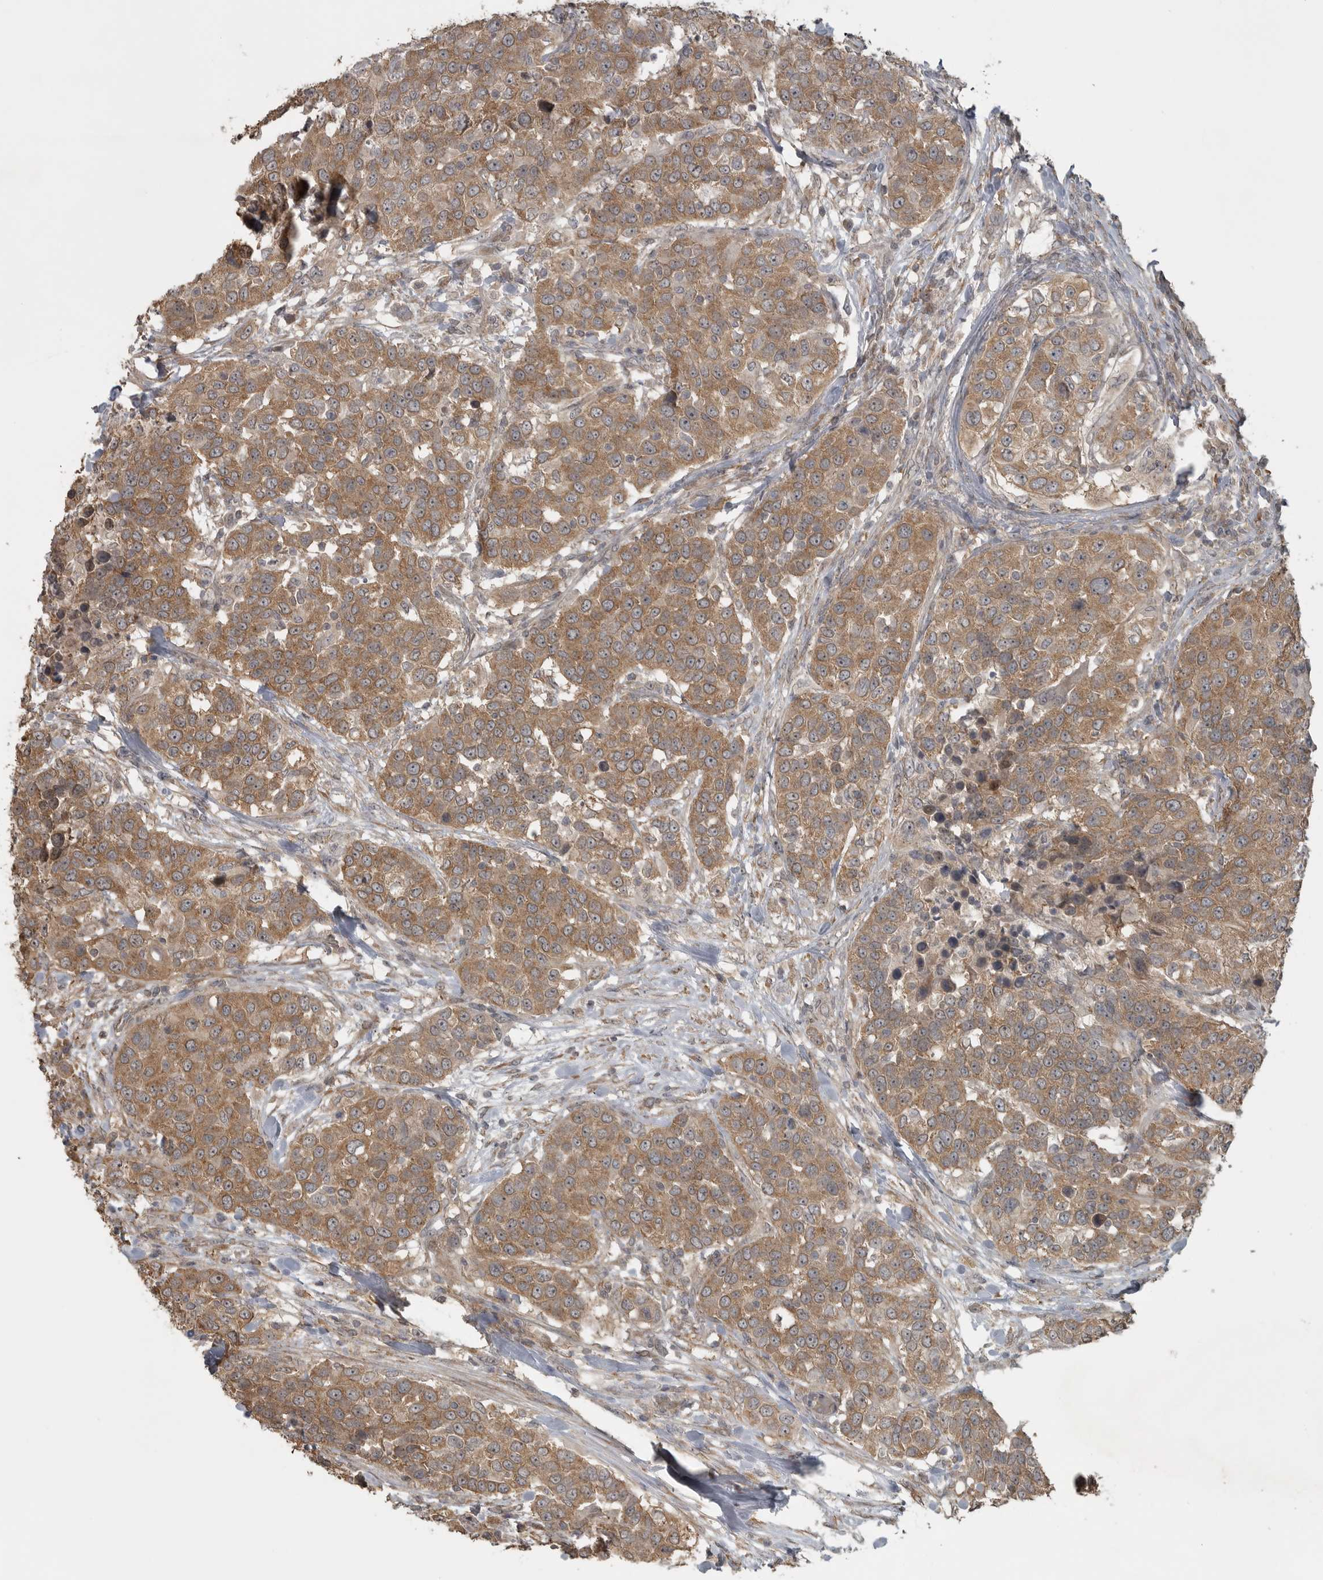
{"staining": {"intensity": "moderate", "quantity": ">75%", "location": "cytoplasmic/membranous"}, "tissue": "urothelial cancer", "cell_type": "Tumor cells", "image_type": "cancer", "snomed": [{"axis": "morphology", "description": "Urothelial carcinoma, High grade"}, {"axis": "topography", "description": "Urinary bladder"}], "caption": "Urothelial cancer stained with a protein marker exhibits moderate staining in tumor cells.", "gene": "LLGL1", "patient": {"sex": "female", "age": 80}}